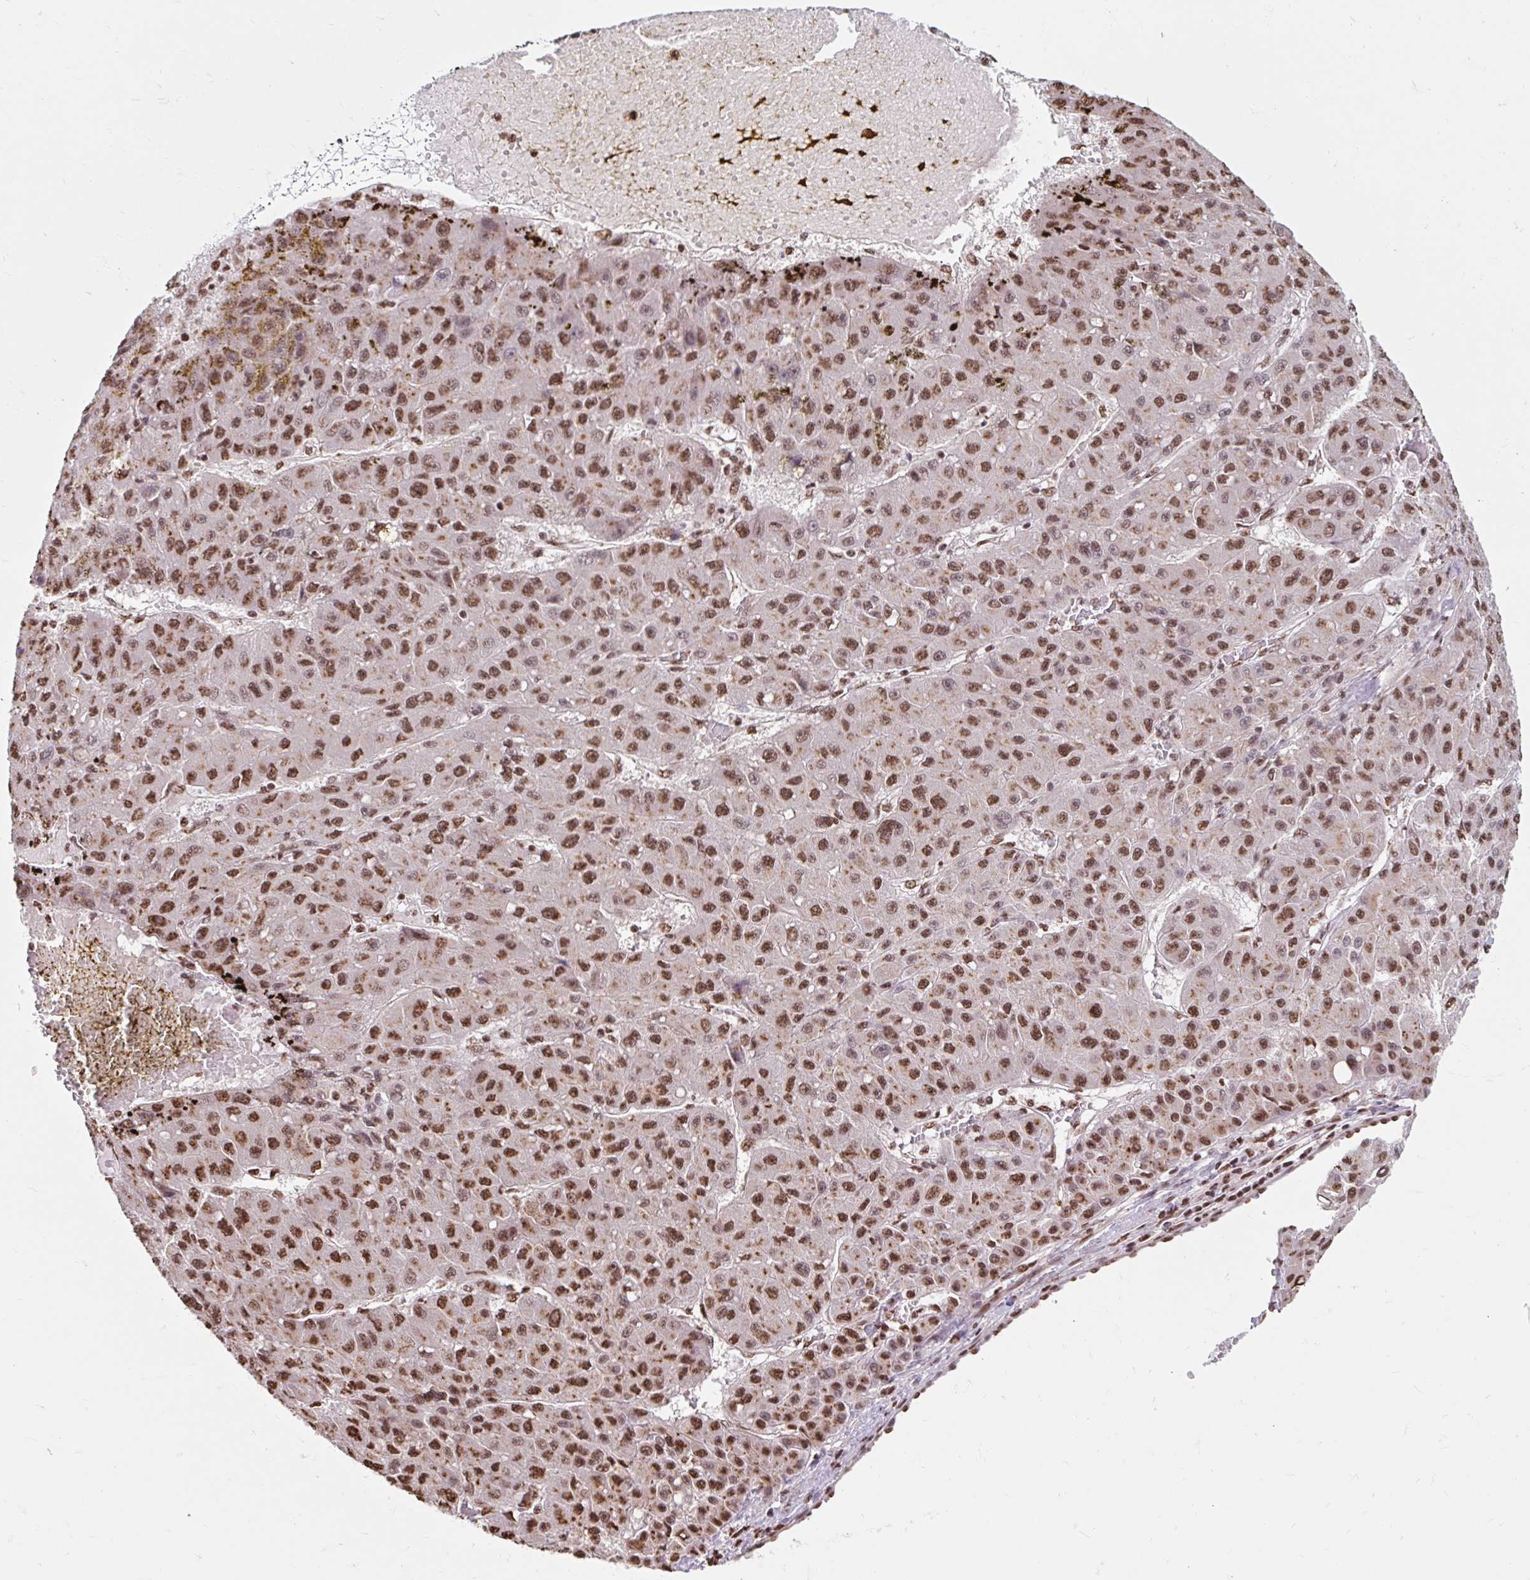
{"staining": {"intensity": "strong", "quantity": ">75%", "location": "nuclear"}, "tissue": "liver cancer", "cell_type": "Tumor cells", "image_type": "cancer", "snomed": [{"axis": "morphology", "description": "Carcinoma, Hepatocellular, NOS"}, {"axis": "topography", "description": "Liver"}], "caption": "Brown immunohistochemical staining in liver cancer (hepatocellular carcinoma) displays strong nuclear positivity in approximately >75% of tumor cells. (DAB IHC, brown staining for protein, blue staining for nuclei).", "gene": "BICRA", "patient": {"sex": "male", "age": 67}}